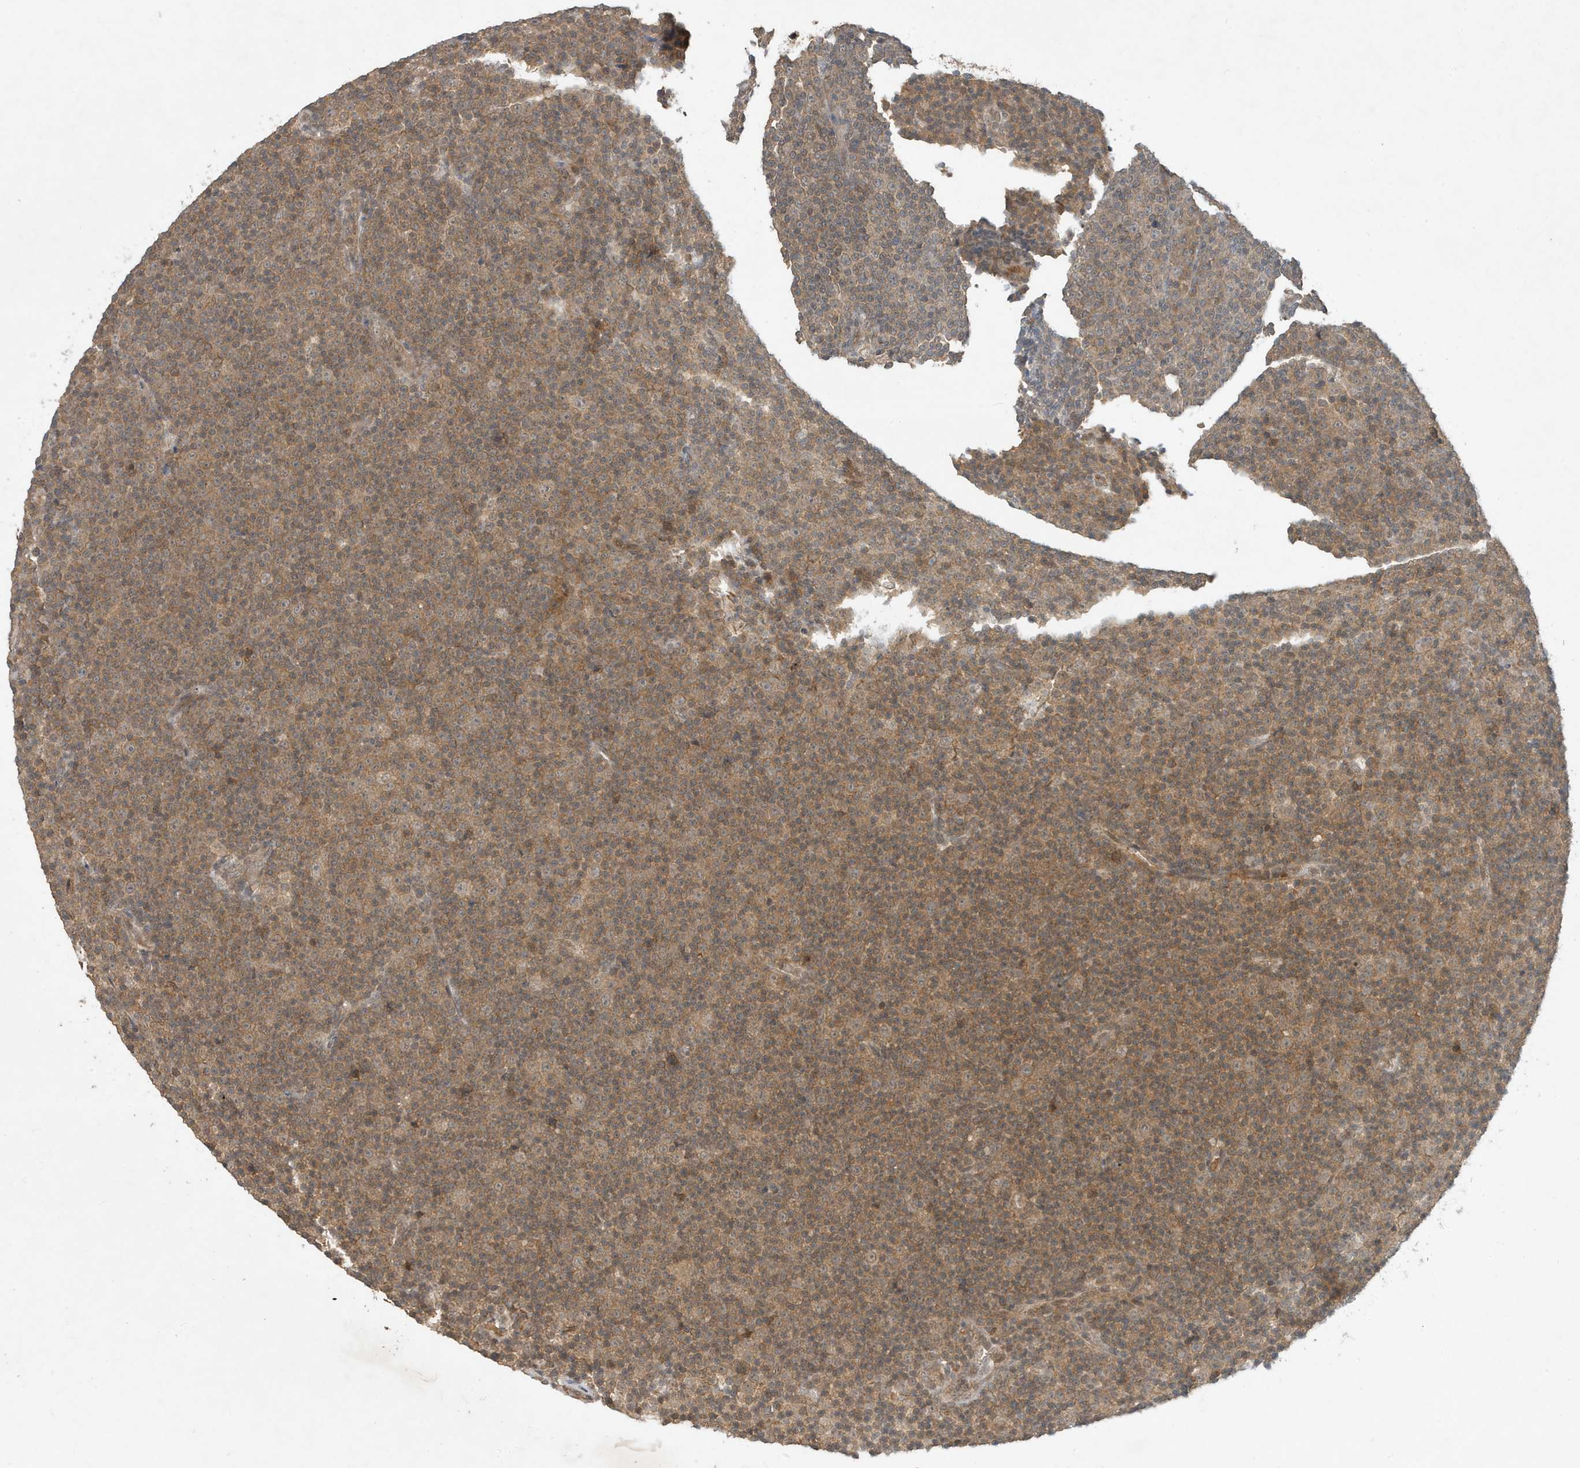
{"staining": {"intensity": "weak", "quantity": ">75%", "location": "cytoplasmic/membranous"}, "tissue": "lymphoma", "cell_type": "Tumor cells", "image_type": "cancer", "snomed": [{"axis": "morphology", "description": "Malignant lymphoma, non-Hodgkin's type, Low grade"}, {"axis": "topography", "description": "Lymph node"}], "caption": "Weak cytoplasmic/membranous staining for a protein is present in about >75% of tumor cells of low-grade malignant lymphoma, non-Hodgkin's type using IHC.", "gene": "ABCB9", "patient": {"sex": "female", "age": 67}}